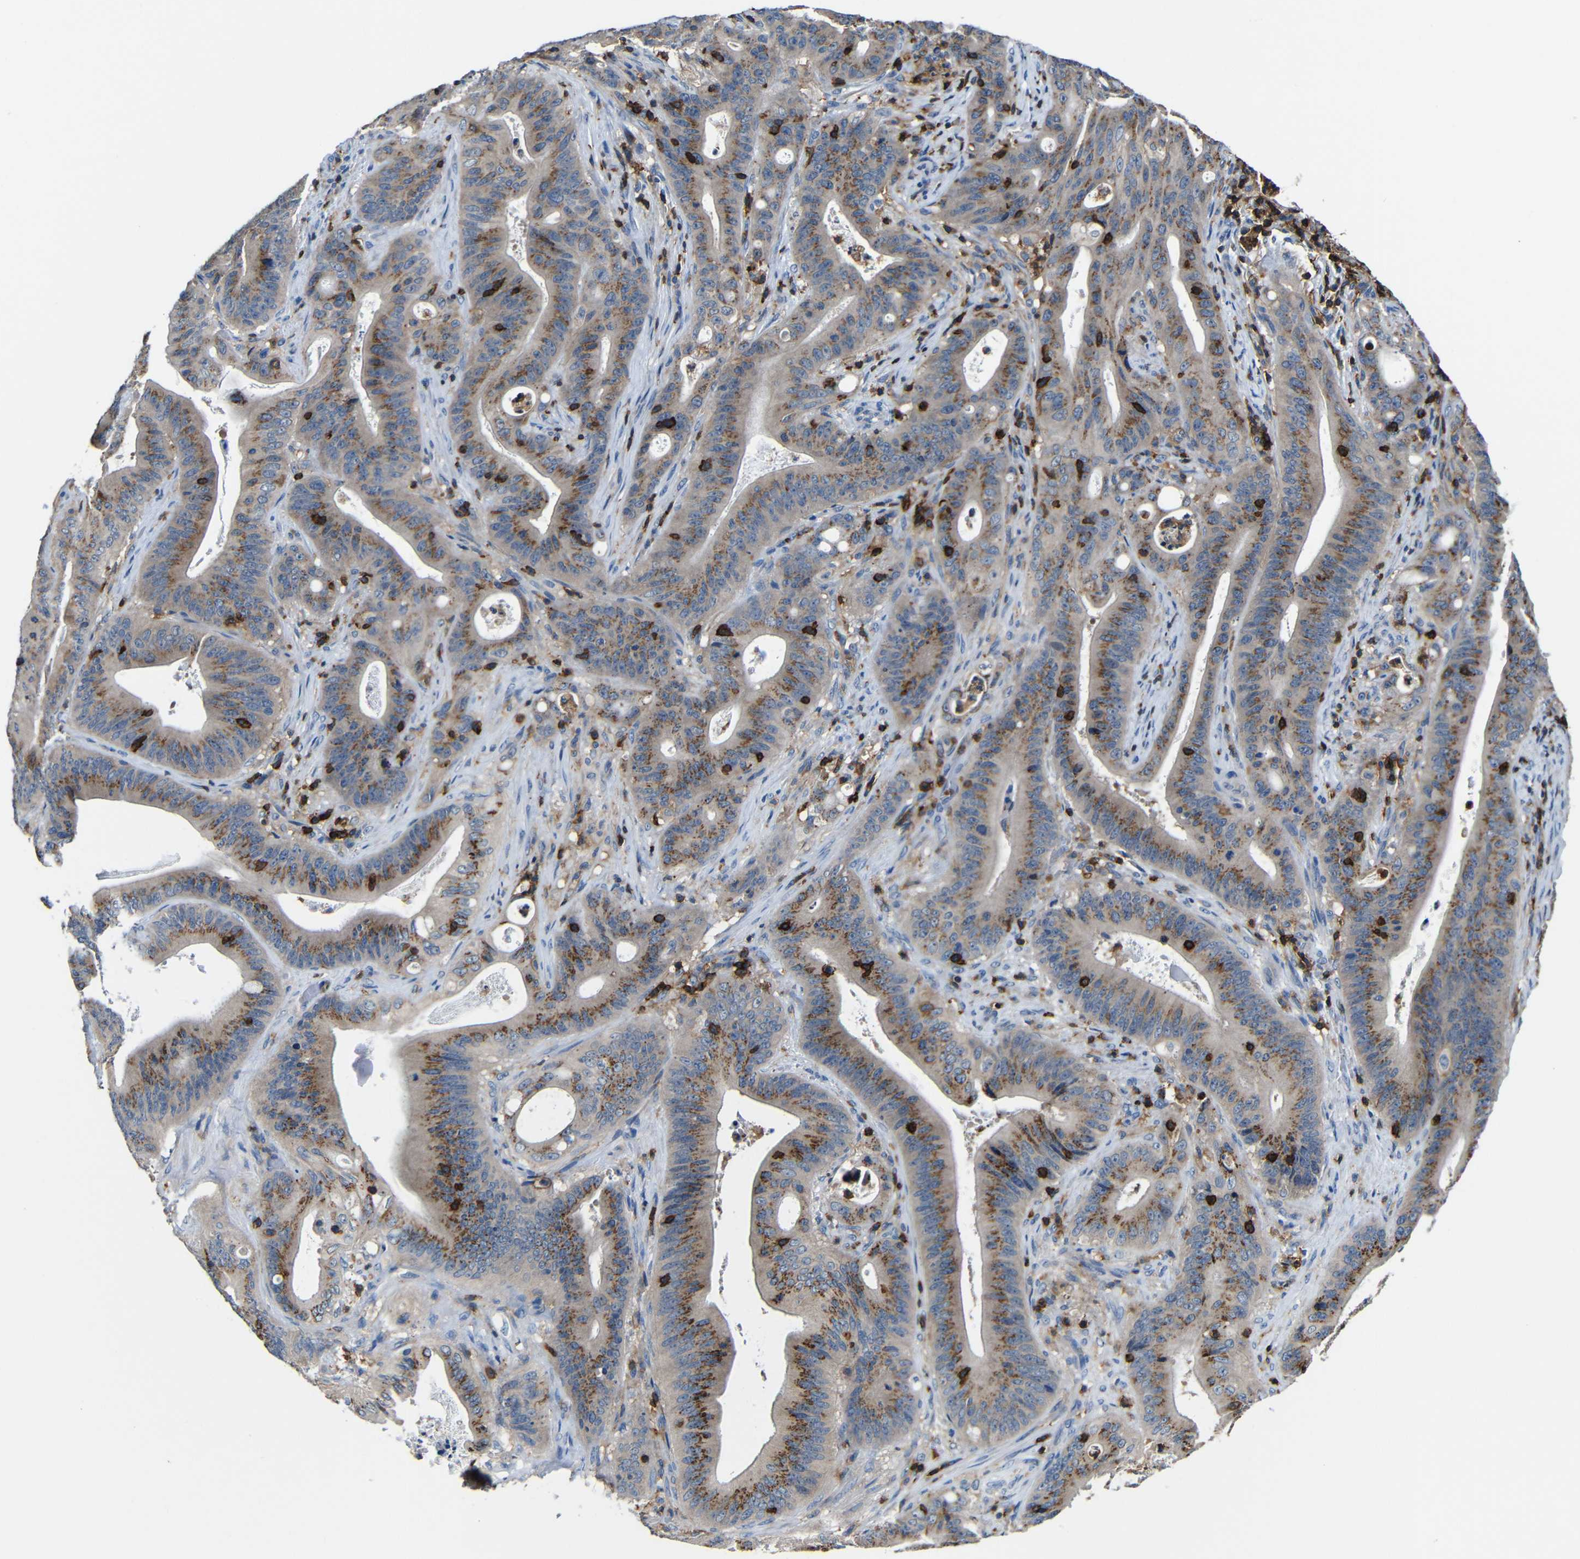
{"staining": {"intensity": "moderate", "quantity": ">75%", "location": "cytoplasmic/membranous"}, "tissue": "pancreatic cancer", "cell_type": "Tumor cells", "image_type": "cancer", "snomed": [{"axis": "morphology", "description": "Normal tissue, NOS"}, {"axis": "topography", "description": "Lymph node"}], "caption": "Protein staining of pancreatic cancer tissue demonstrates moderate cytoplasmic/membranous positivity in approximately >75% of tumor cells.", "gene": "P2RY12", "patient": {"sex": "male", "age": 62}}